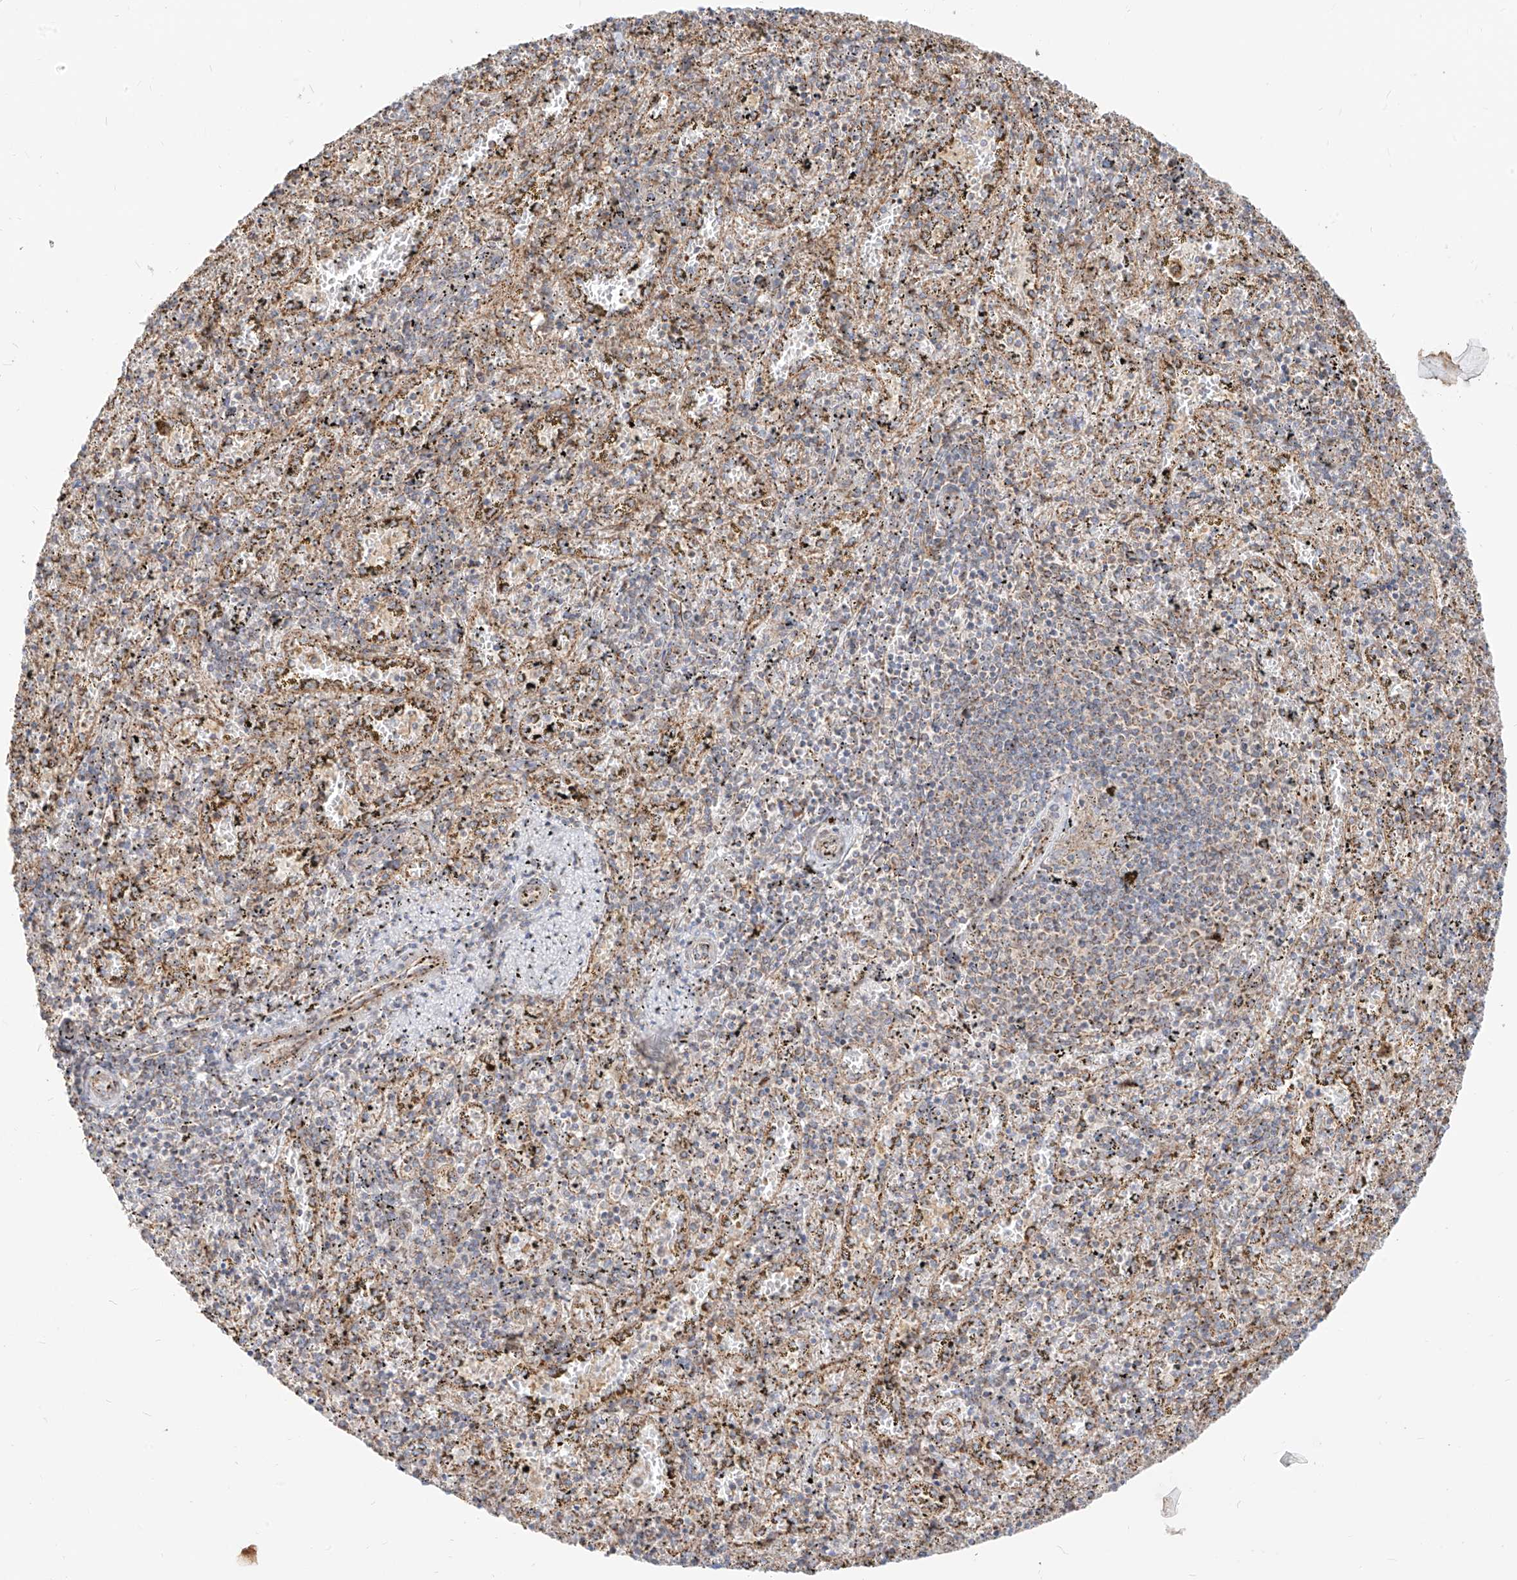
{"staining": {"intensity": "moderate", "quantity": "25%-75%", "location": "cytoplasmic/membranous"}, "tissue": "spleen", "cell_type": "Cells in red pulp", "image_type": "normal", "snomed": [{"axis": "morphology", "description": "Normal tissue, NOS"}, {"axis": "topography", "description": "Spleen"}], "caption": "An image showing moderate cytoplasmic/membranous positivity in about 25%-75% of cells in red pulp in unremarkable spleen, as visualized by brown immunohistochemical staining.", "gene": "PLCL1", "patient": {"sex": "male", "age": 11}}